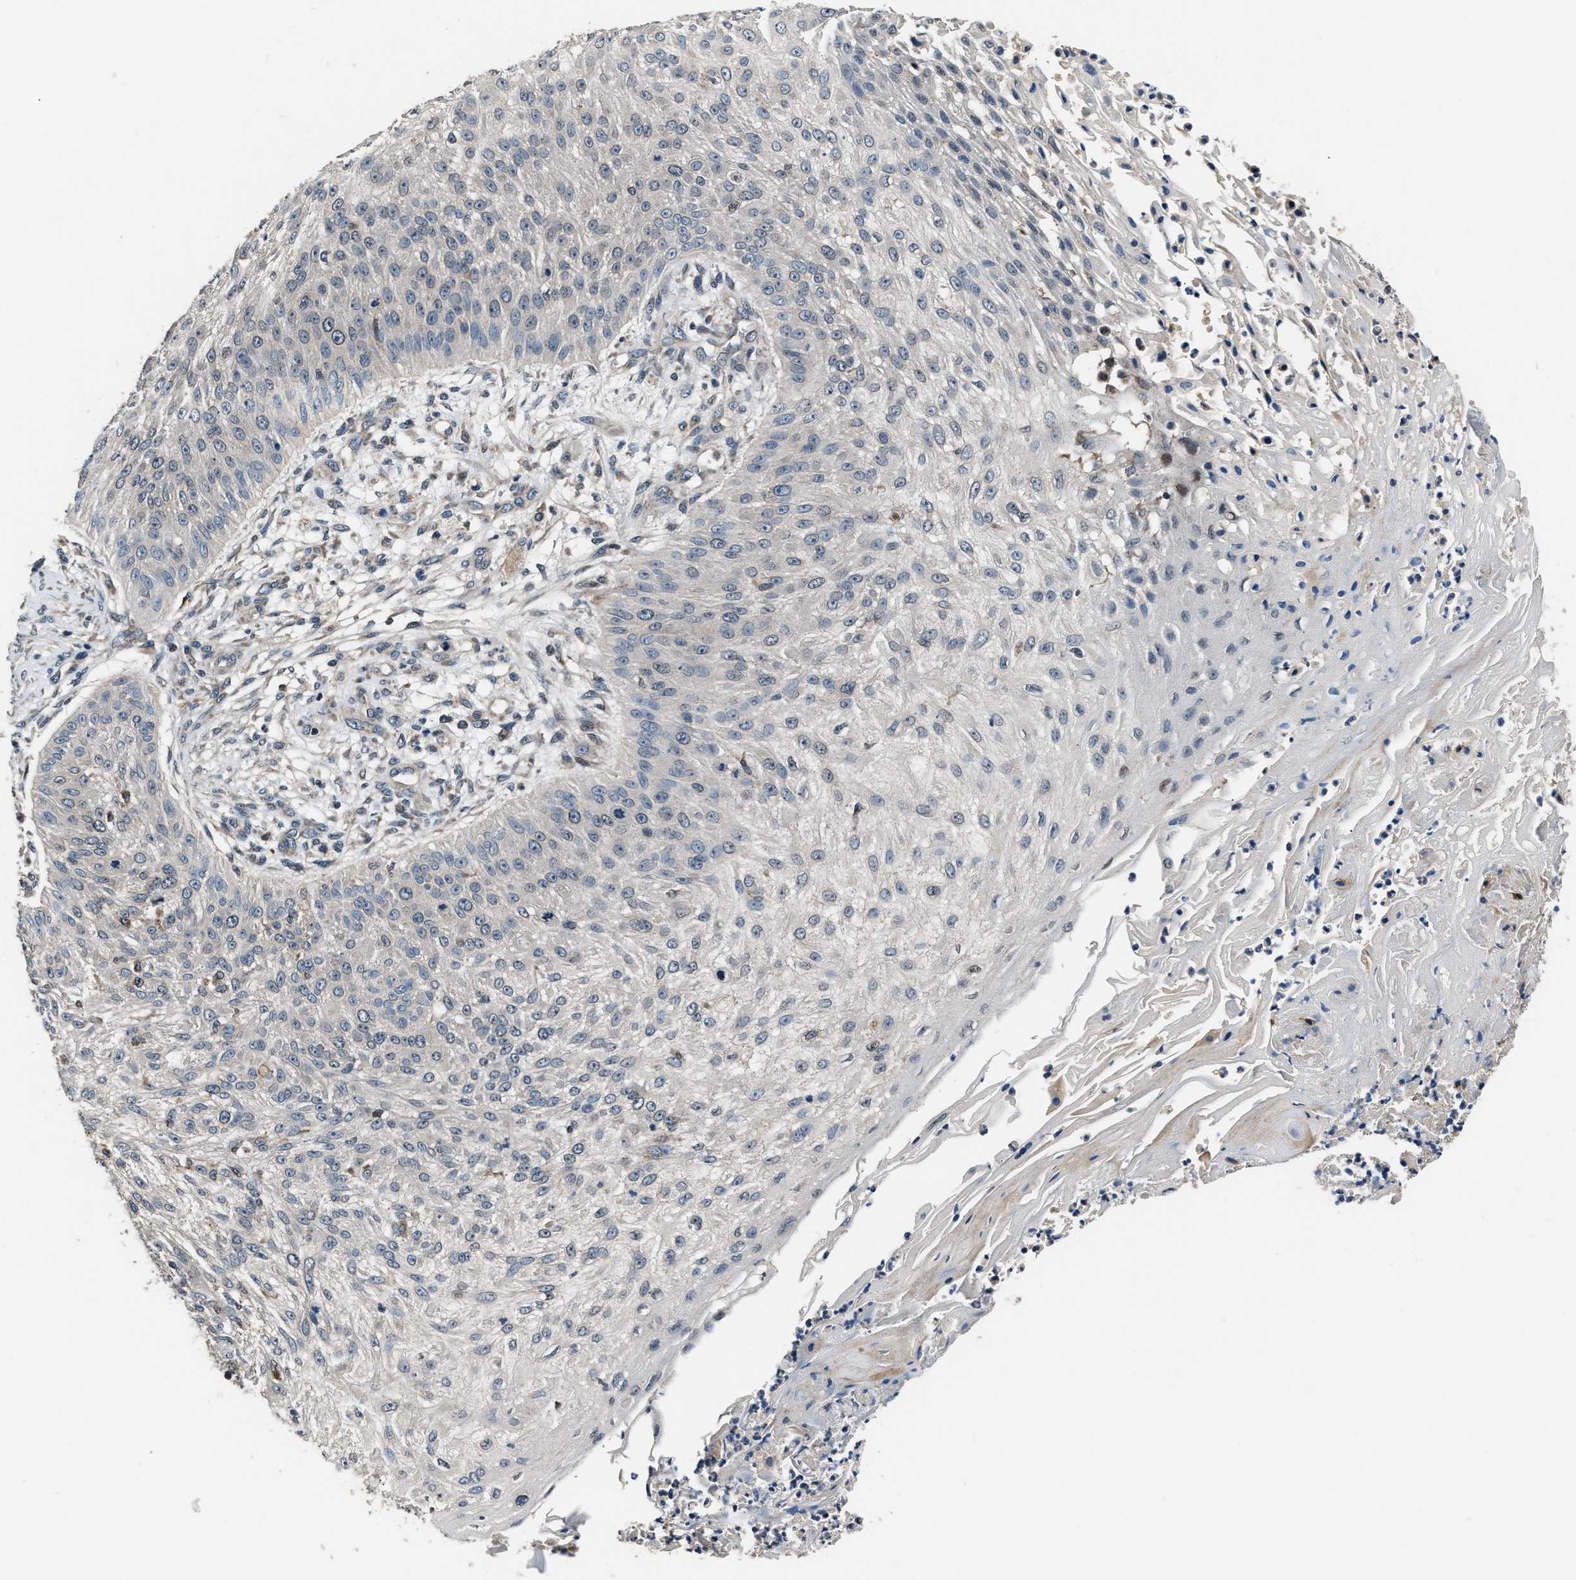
{"staining": {"intensity": "negative", "quantity": "none", "location": "none"}, "tissue": "skin cancer", "cell_type": "Tumor cells", "image_type": "cancer", "snomed": [{"axis": "morphology", "description": "Squamous cell carcinoma, NOS"}, {"axis": "topography", "description": "Skin"}], "caption": "A high-resolution histopathology image shows immunohistochemistry staining of squamous cell carcinoma (skin), which shows no significant staining in tumor cells.", "gene": "TNRC18", "patient": {"sex": "female", "age": 80}}